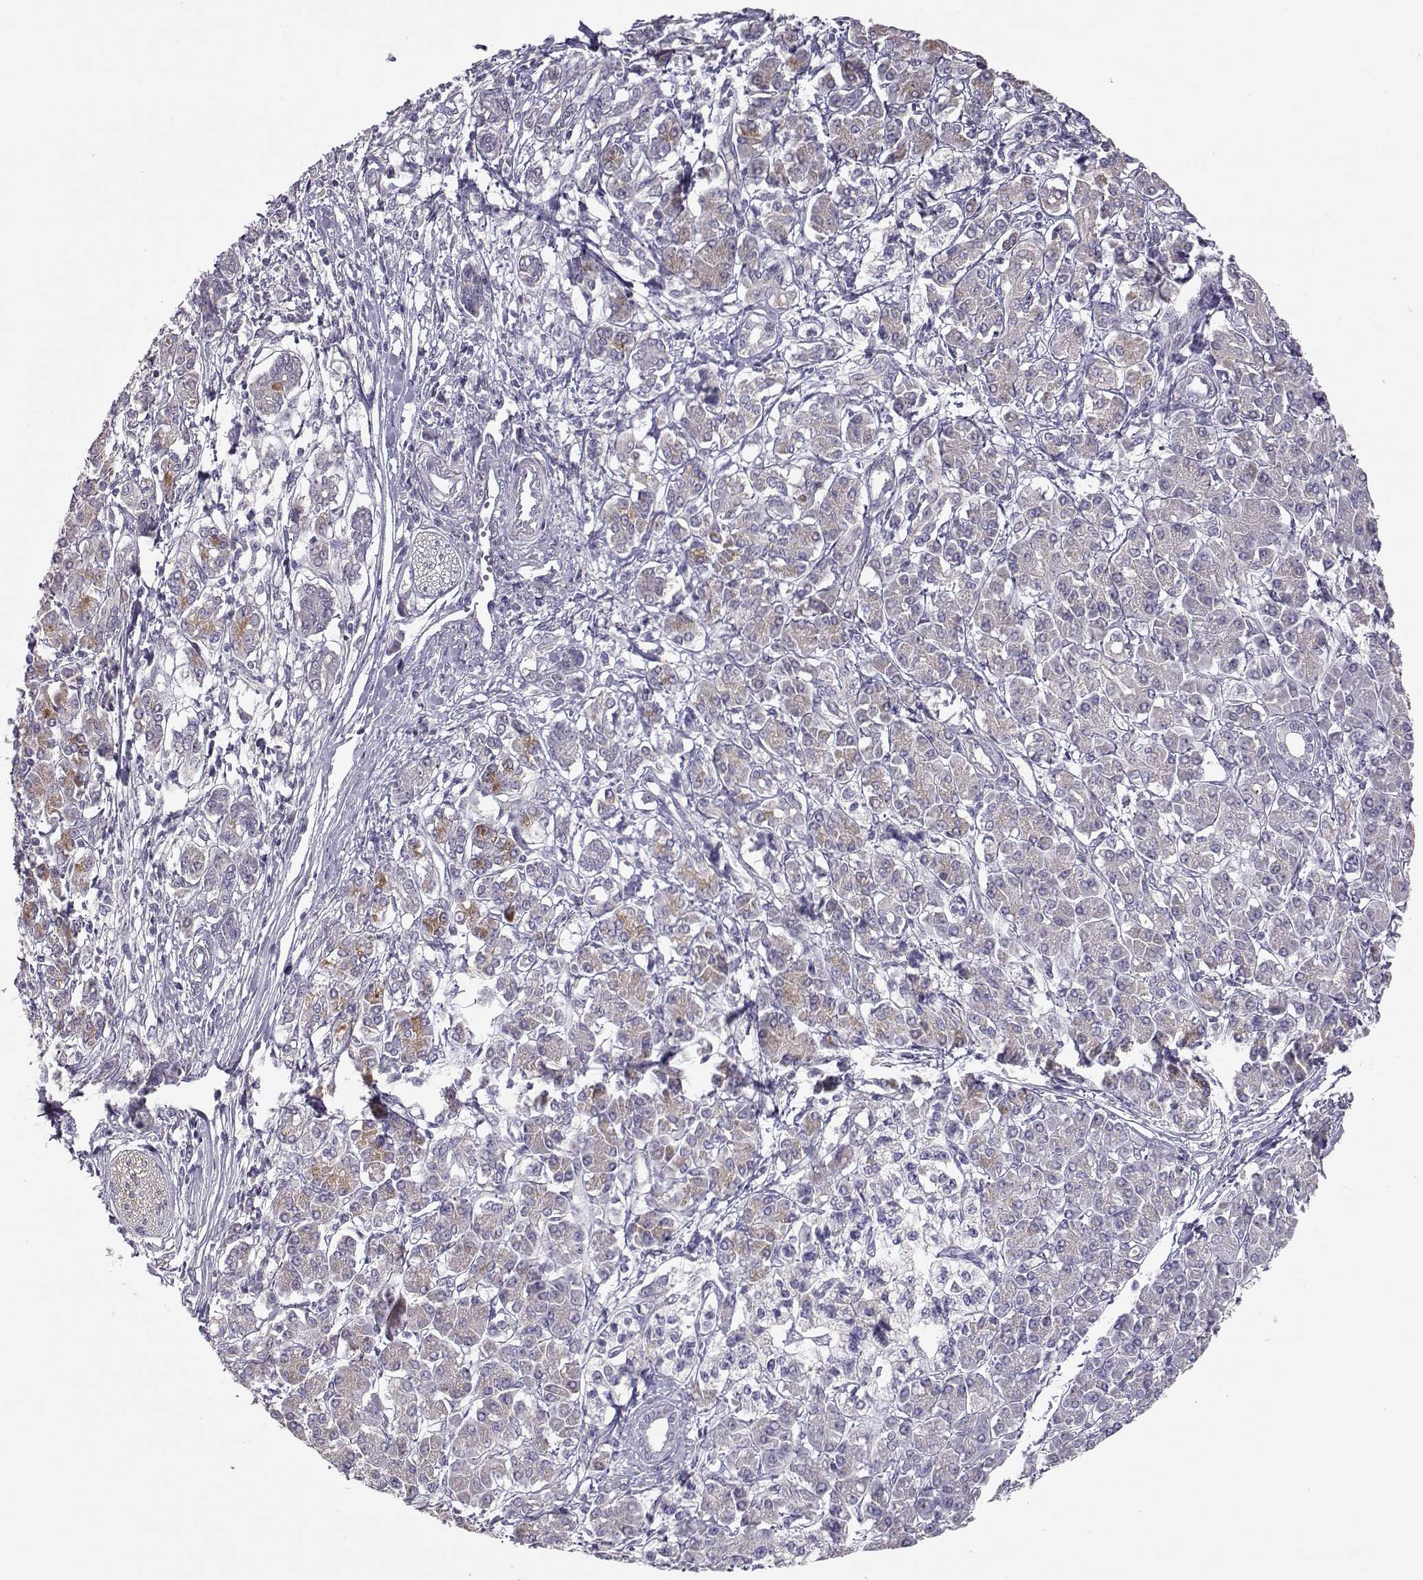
{"staining": {"intensity": "negative", "quantity": "none", "location": "none"}, "tissue": "pancreatic cancer", "cell_type": "Tumor cells", "image_type": "cancer", "snomed": [{"axis": "morphology", "description": "Adenocarcinoma, NOS"}, {"axis": "topography", "description": "Pancreas"}], "caption": "Immunohistochemistry (IHC) micrograph of neoplastic tissue: pancreatic cancer stained with DAB reveals no significant protein positivity in tumor cells.", "gene": "NCAM2", "patient": {"sex": "female", "age": 68}}